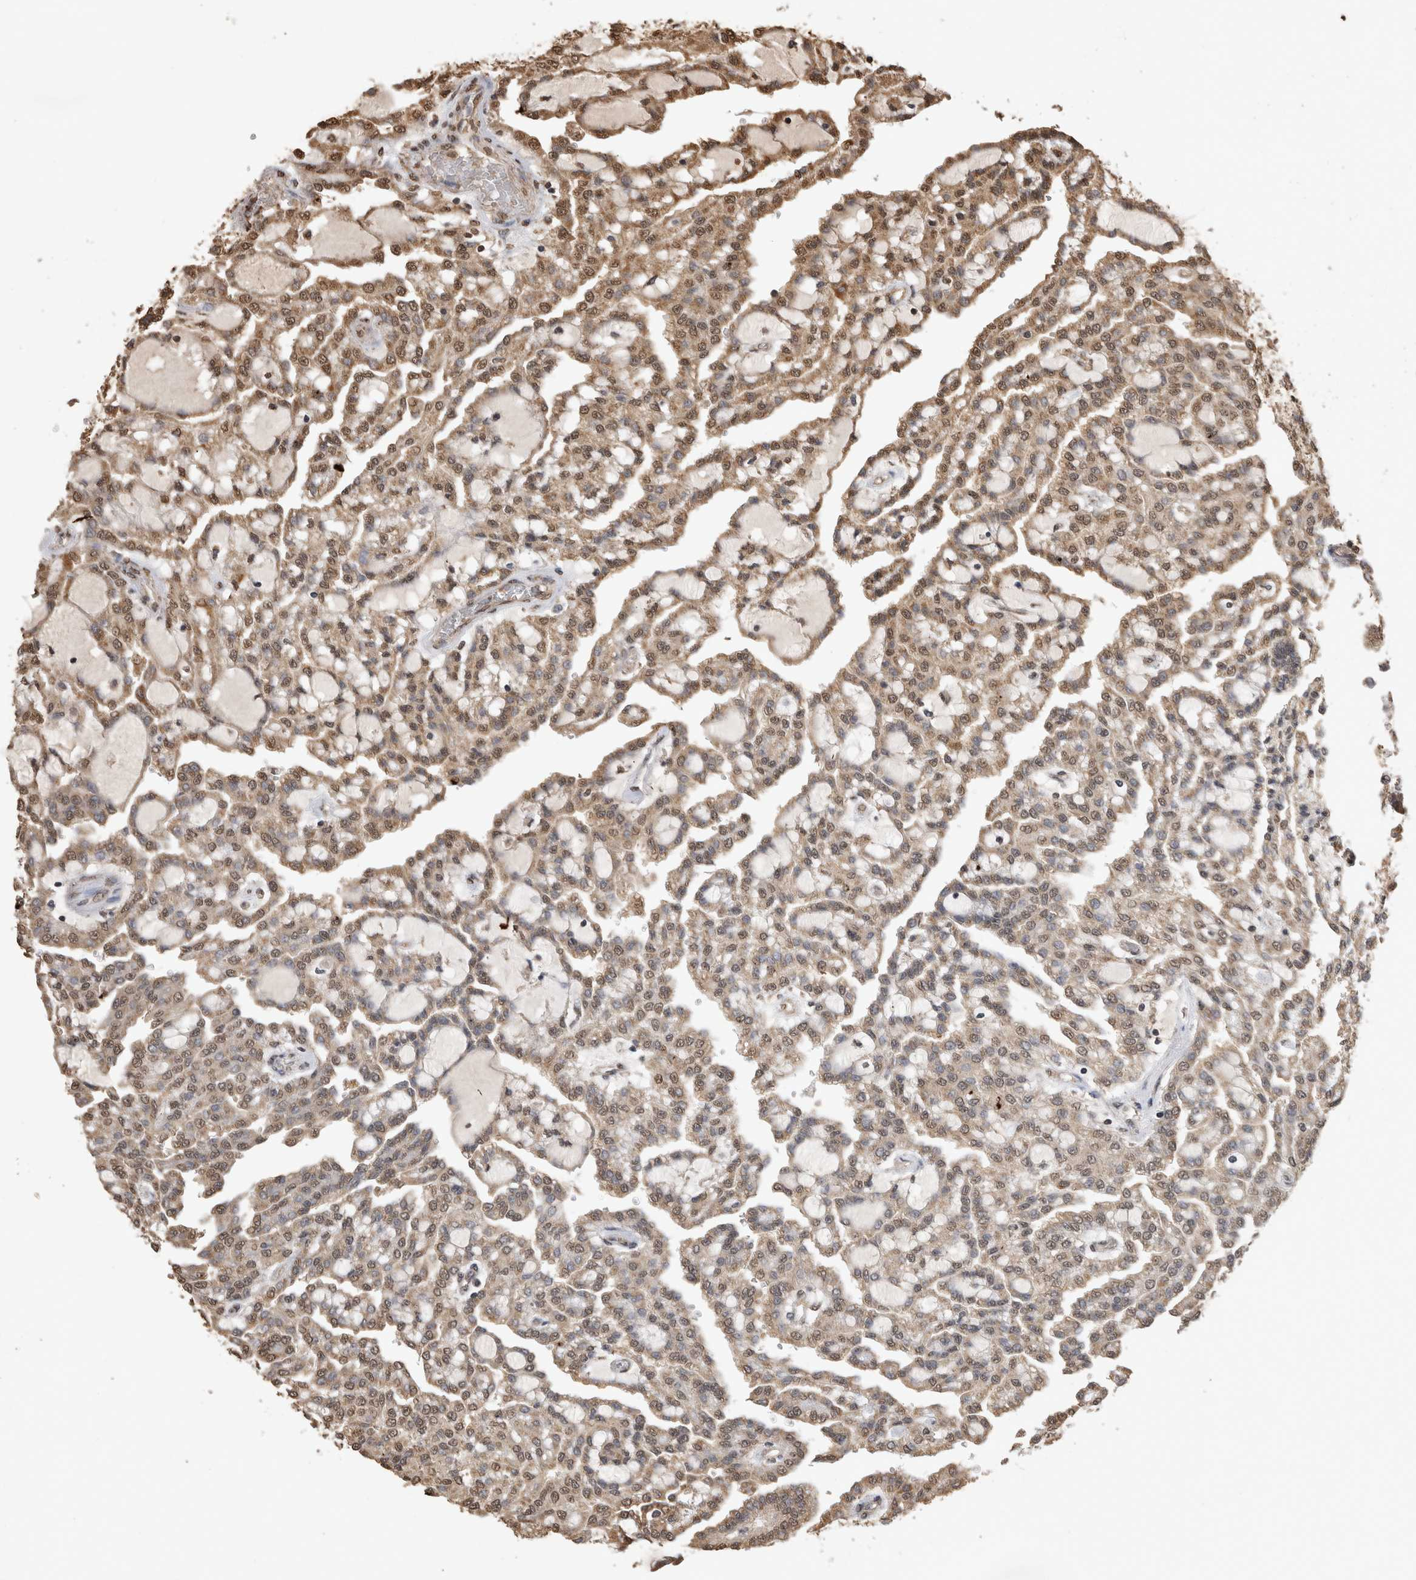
{"staining": {"intensity": "moderate", "quantity": ">75%", "location": "cytoplasmic/membranous,nuclear"}, "tissue": "renal cancer", "cell_type": "Tumor cells", "image_type": "cancer", "snomed": [{"axis": "morphology", "description": "Adenocarcinoma, NOS"}, {"axis": "topography", "description": "Kidney"}], "caption": "IHC micrograph of neoplastic tissue: human adenocarcinoma (renal) stained using IHC displays medium levels of moderate protein expression localized specifically in the cytoplasmic/membranous and nuclear of tumor cells, appearing as a cytoplasmic/membranous and nuclear brown color.", "gene": "SOCS5", "patient": {"sex": "male", "age": 63}}